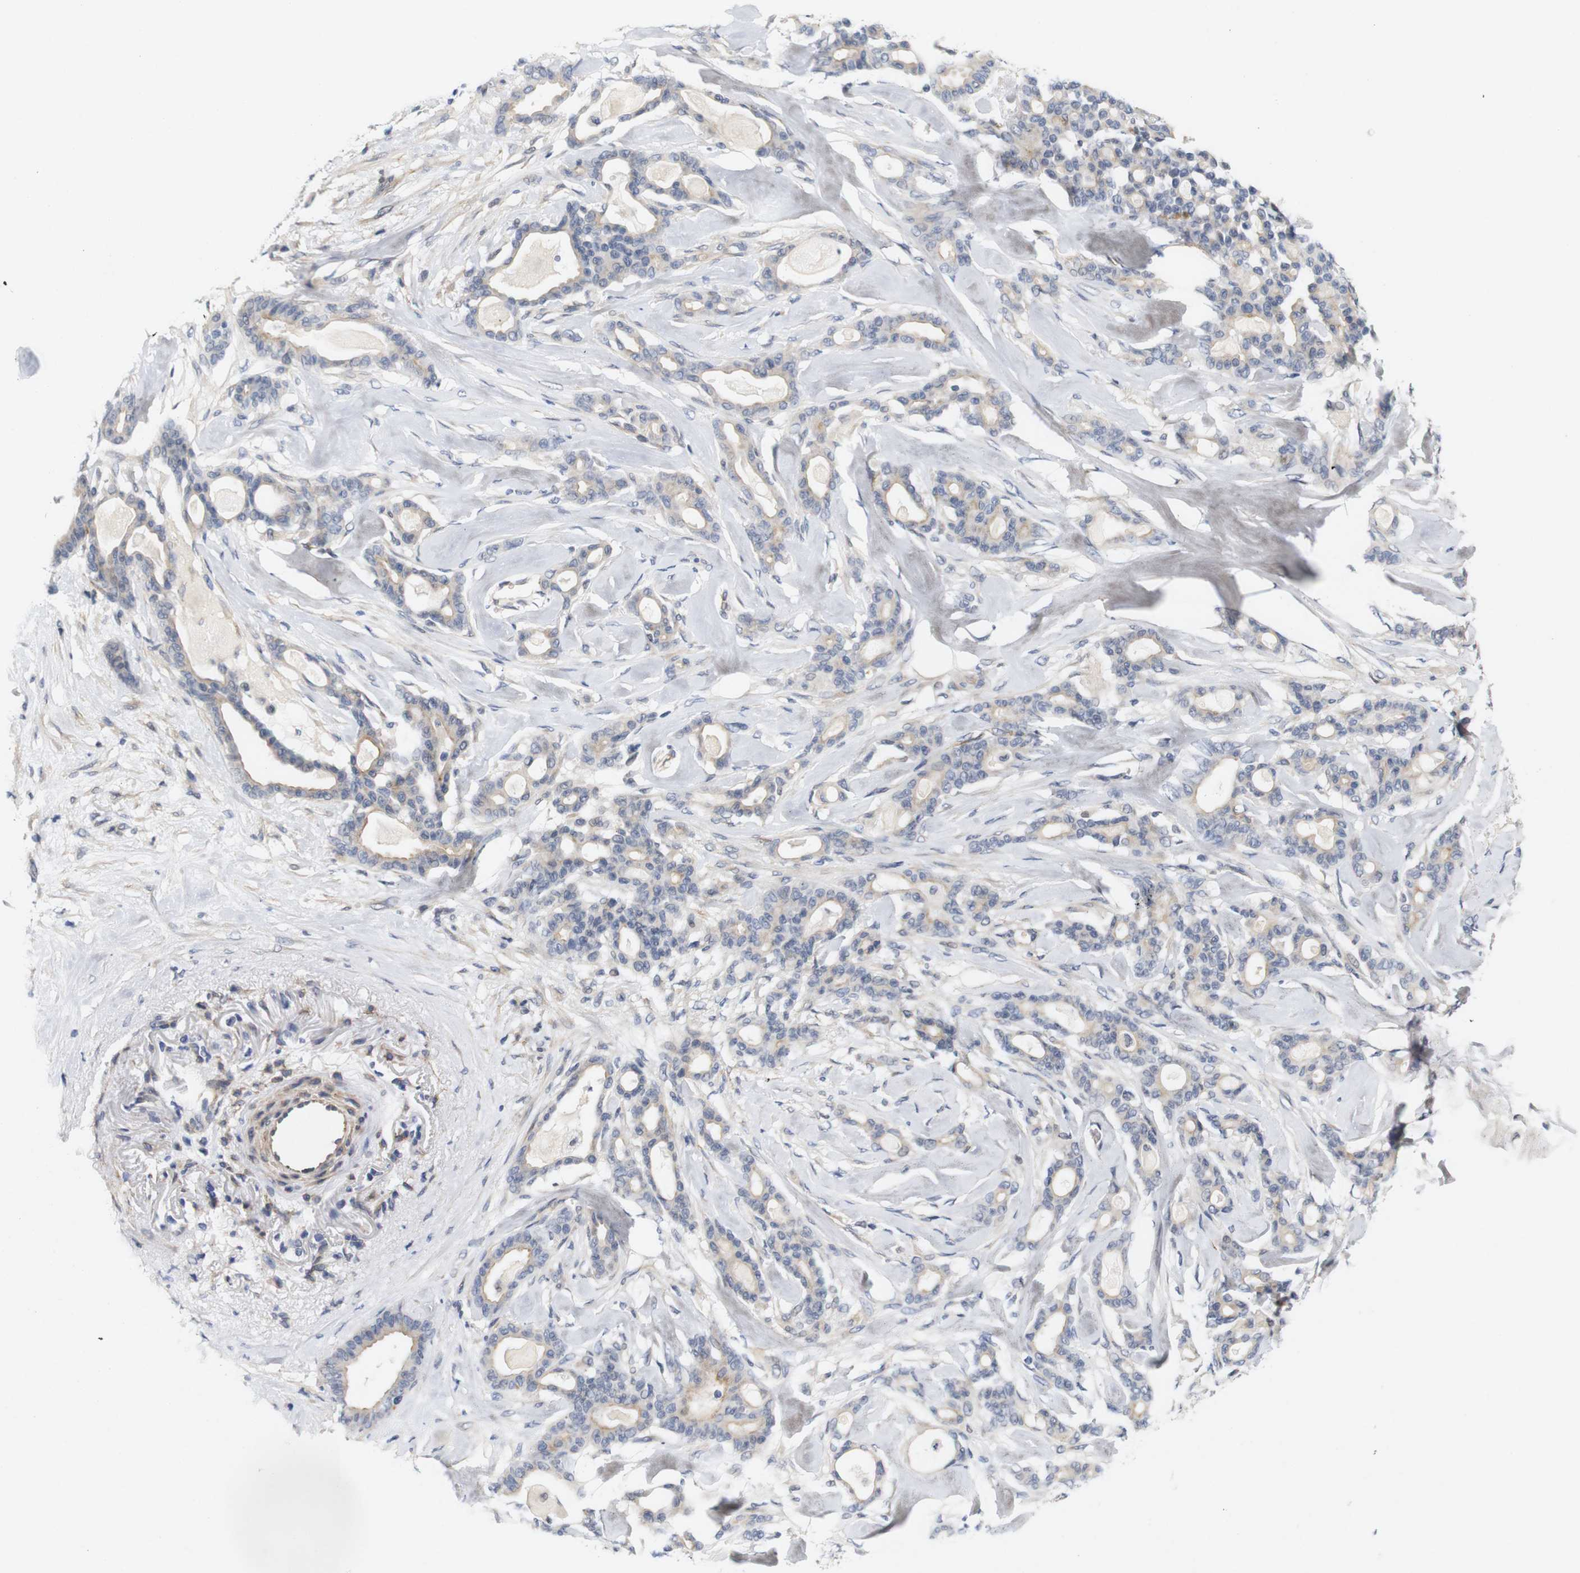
{"staining": {"intensity": "weak", "quantity": "25%-75%", "location": "cytoplasmic/membranous"}, "tissue": "pancreatic cancer", "cell_type": "Tumor cells", "image_type": "cancer", "snomed": [{"axis": "morphology", "description": "Adenocarcinoma, NOS"}, {"axis": "topography", "description": "Pancreas"}], "caption": "Human pancreatic cancer stained for a protein (brown) shows weak cytoplasmic/membranous positive expression in approximately 25%-75% of tumor cells.", "gene": "CYB561", "patient": {"sex": "male", "age": 63}}